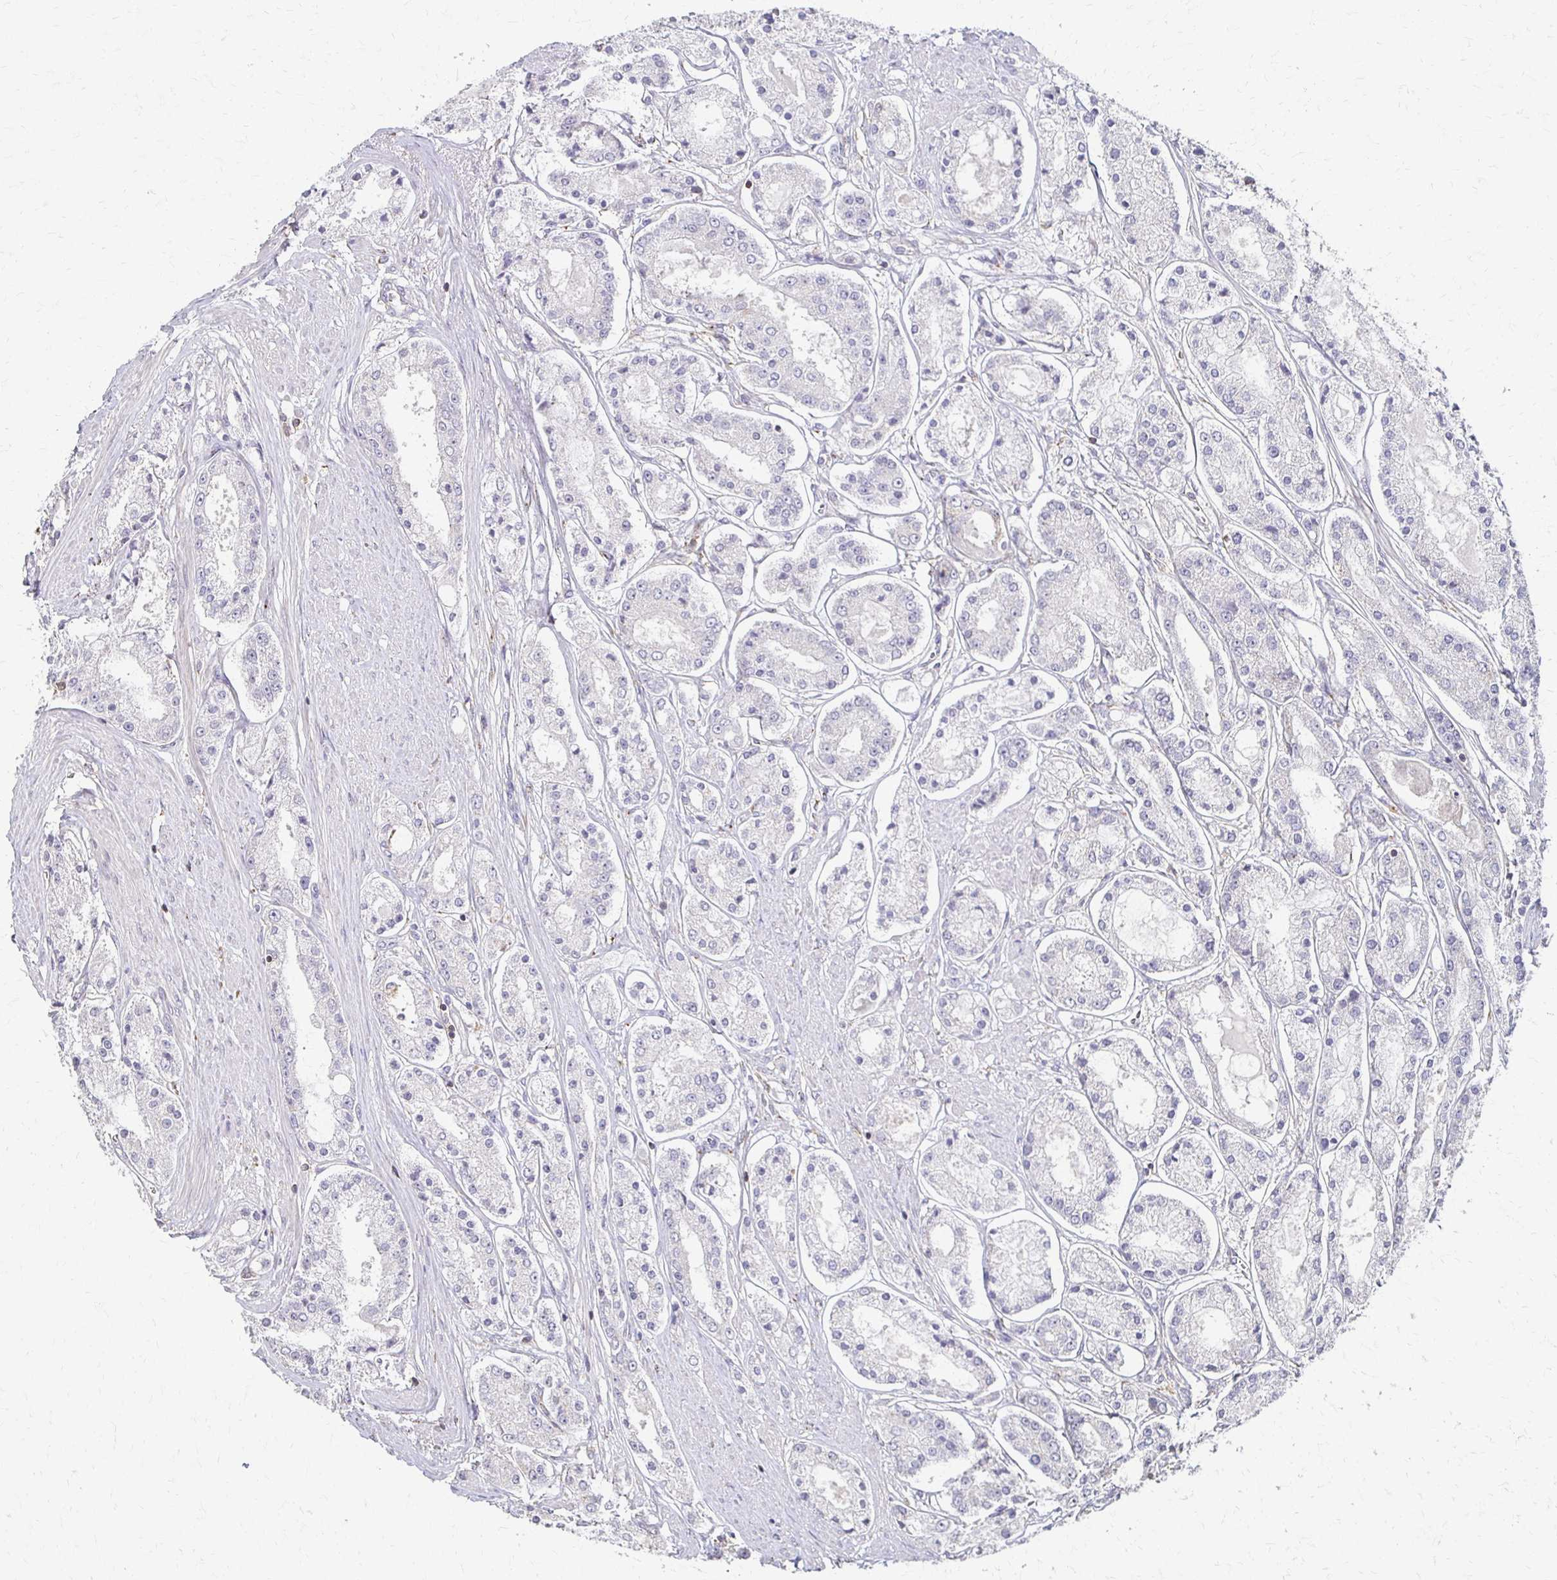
{"staining": {"intensity": "negative", "quantity": "none", "location": "none"}, "tissue": "prostate cancer", "cell_type": "Tumor cells", "image_type": "cancer", "snomed": [{"axis": "morphology", "description": "Adenocarcinoma, High grade"}, {"axis": "topography", "description": "Prostate"}], "caption": "DAB immunohistochemical staining of prostate cancer (high-grade adenocarcinoma) shows no significant expression in tumor cells.", "gene": "C1QTNF7", "patient": {"sex": "male", "age": 66}}